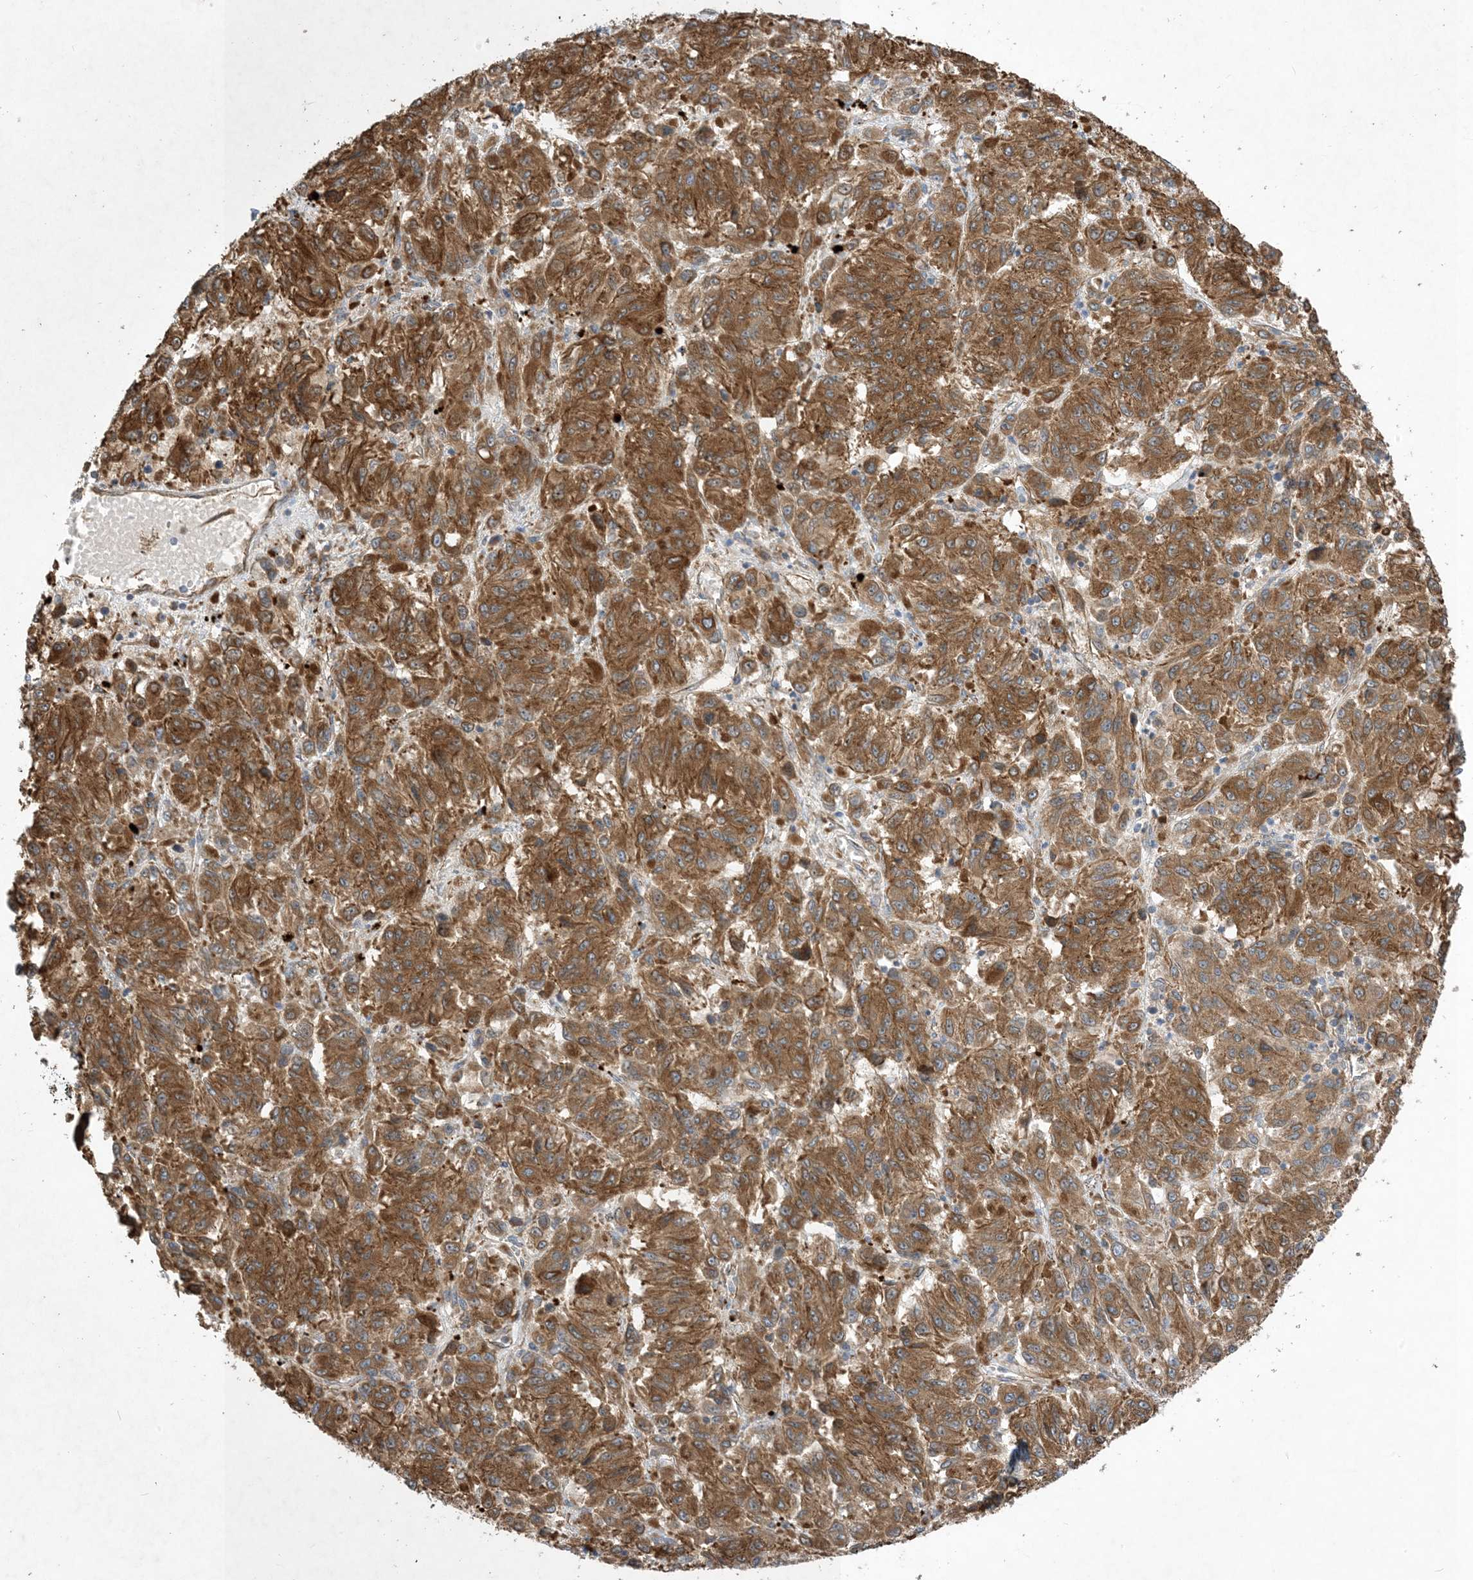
{"staining": {"intensity": "moderate", "quantity": ">75%", "location": "cytoplasmic/membranous"}, "tissue": "melanoma", "cell_type": "Tumor cells", "image_type": "cancer", "snomed": [{"axis": "morphology", "description": "Malignant melanoma, Metastatic site"}, {"axis": "topography", "description": "Lung"}], "caption": "Malignant melanoma (metastatic site) stained with a brown dye shows moderate cytoplasmic/membranous positive positivity in about >75% of tumor cells.", "gene": "OTOP1", "patient": {"sex": "male", "age": 64}}